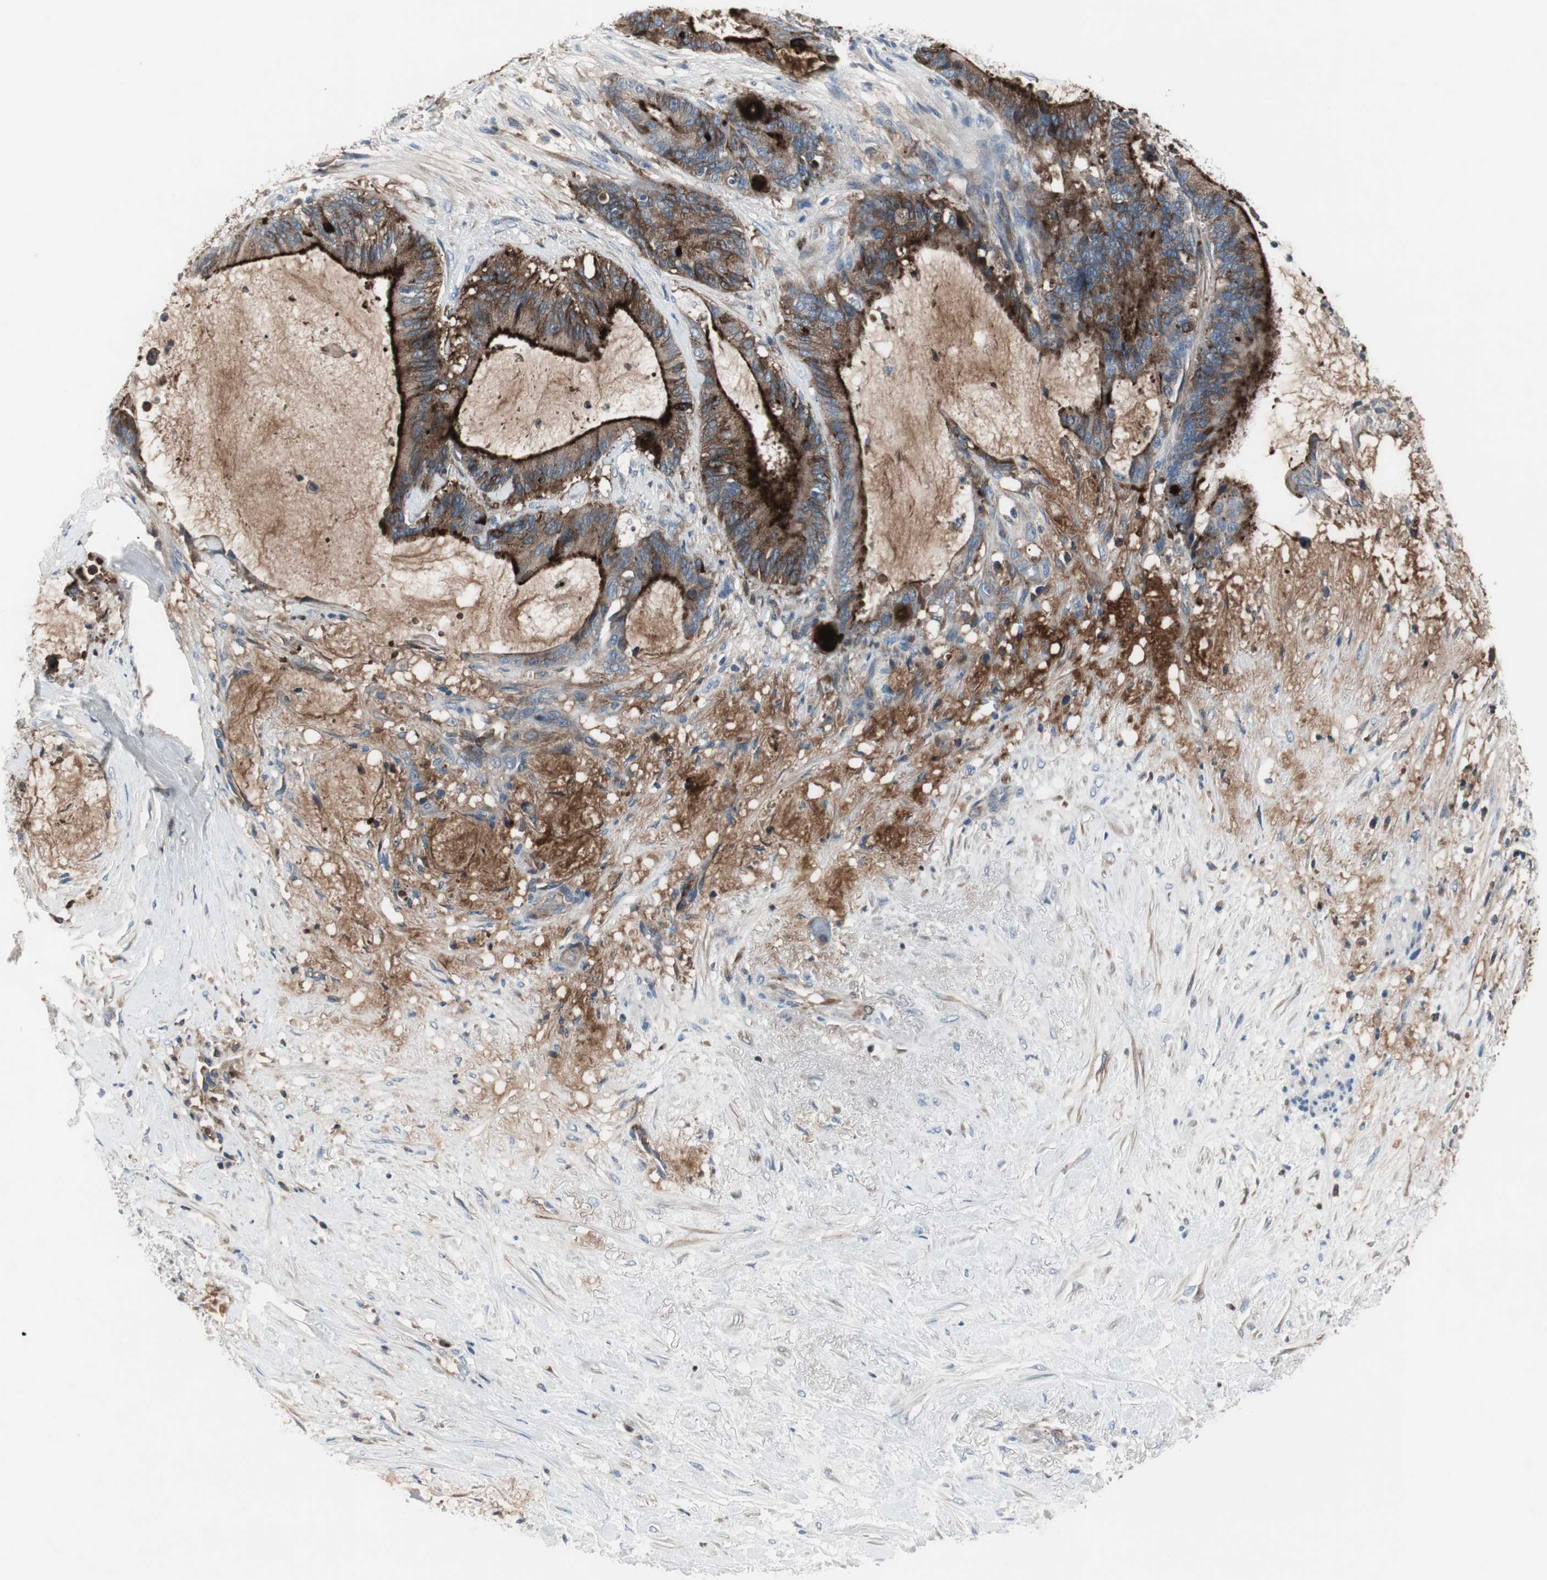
{"staining": {"intensity": "strong", "quantity": ">75%", "location": "cytoplasmic/membranous"}, "tissue": "liver cancer", "cell_type": "Tumor cells", "image_type": "cancer", "snomed": [{"axis": "morphology", "description": "Cholangiocarcinoma"}, {"axis": "topography", "description": "Liver"}], "caption": "The immunohistochemical stain shows strong cytoplasmic/membranous expression in tumor cells of liver cancer tissue. (DAB (3,3'-diaminobenzidine) = brown stain, brightfield microscopy at high magnification).", "gene": "PIGR", "patient": {"sex": "female", "age": 73}}